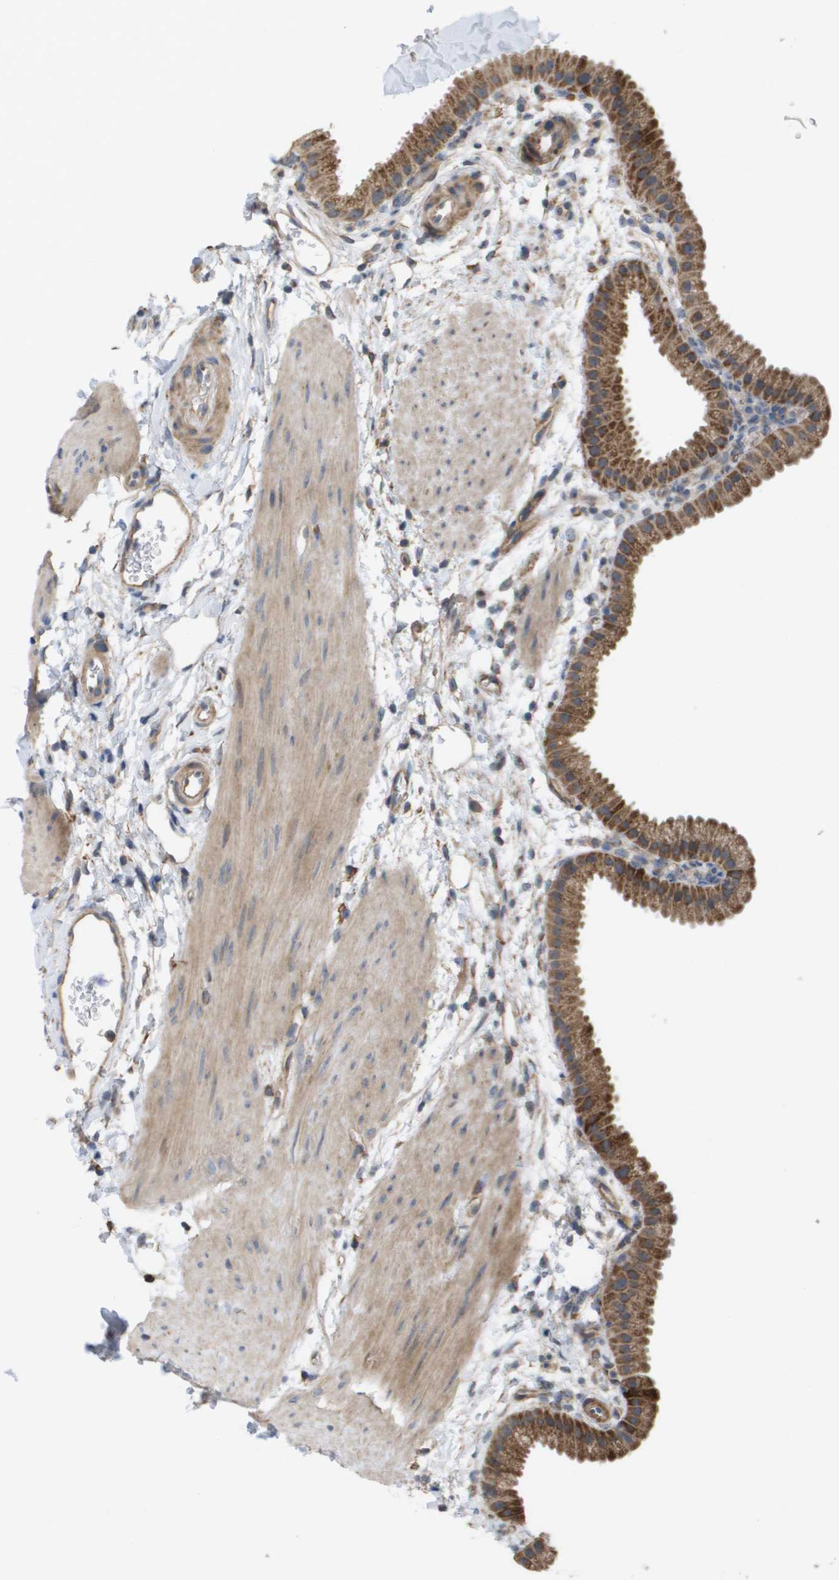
{"staining": {"intensity": "moderate", "quantity": ">75%", "location": "cytoplasmic/membranous"}, "tissue": "gallbladder", "cell_type": "Glandular cells", "image_type": "normal", "snomed": [{"axis": "morphology", "description": "Normal tissue, NOS"}, {"axis": "topography", "description": "Gallbladder"}], "caption": "Gallbladder stained with DAB immunohistochemistry (IHC) reveals medium levels of moderate cytoplasmic/membranous positivity in approximately >75% of glandular cells. The staining is performed using DAB (3,3'-diaminobenzidine) brown chromogen to label protein expression. The nuclei are counter-stained blue using hematoxylin.", "gene": "MTARC2", "patient": {"sex": "female", "age": 64}}